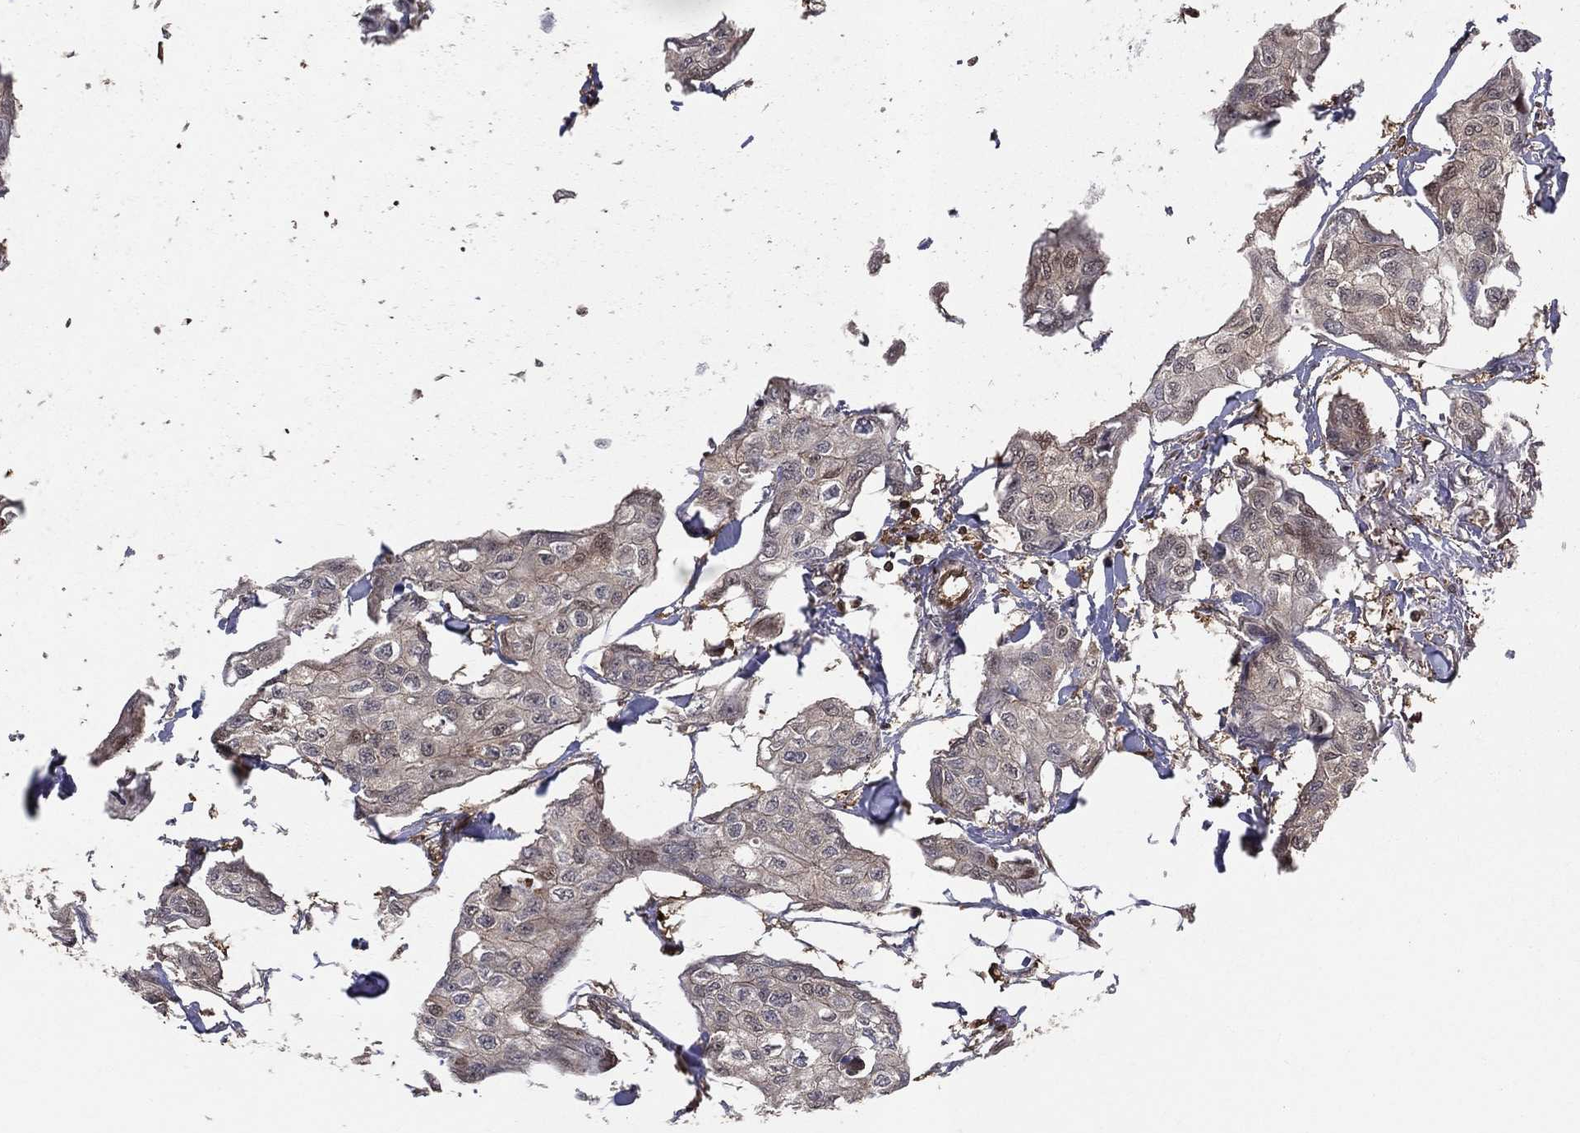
{"staining": {"intensity": "negative", "quantity": "none", "location": "none"}, "tissue": "breast cancer", "cell_type": "Tumor cells", "image_type": "cancer", "snomed": [{"axis": "morphology", "description": "Duct carcinoma"}, {"axis": "topography", "description": "Breast"}], "caption": "Protein analysis of breast cancer demonstrates no significant staining in tumor cells.", "gene": "ENO1", "patient": {"sex": "female", "age": 80}}